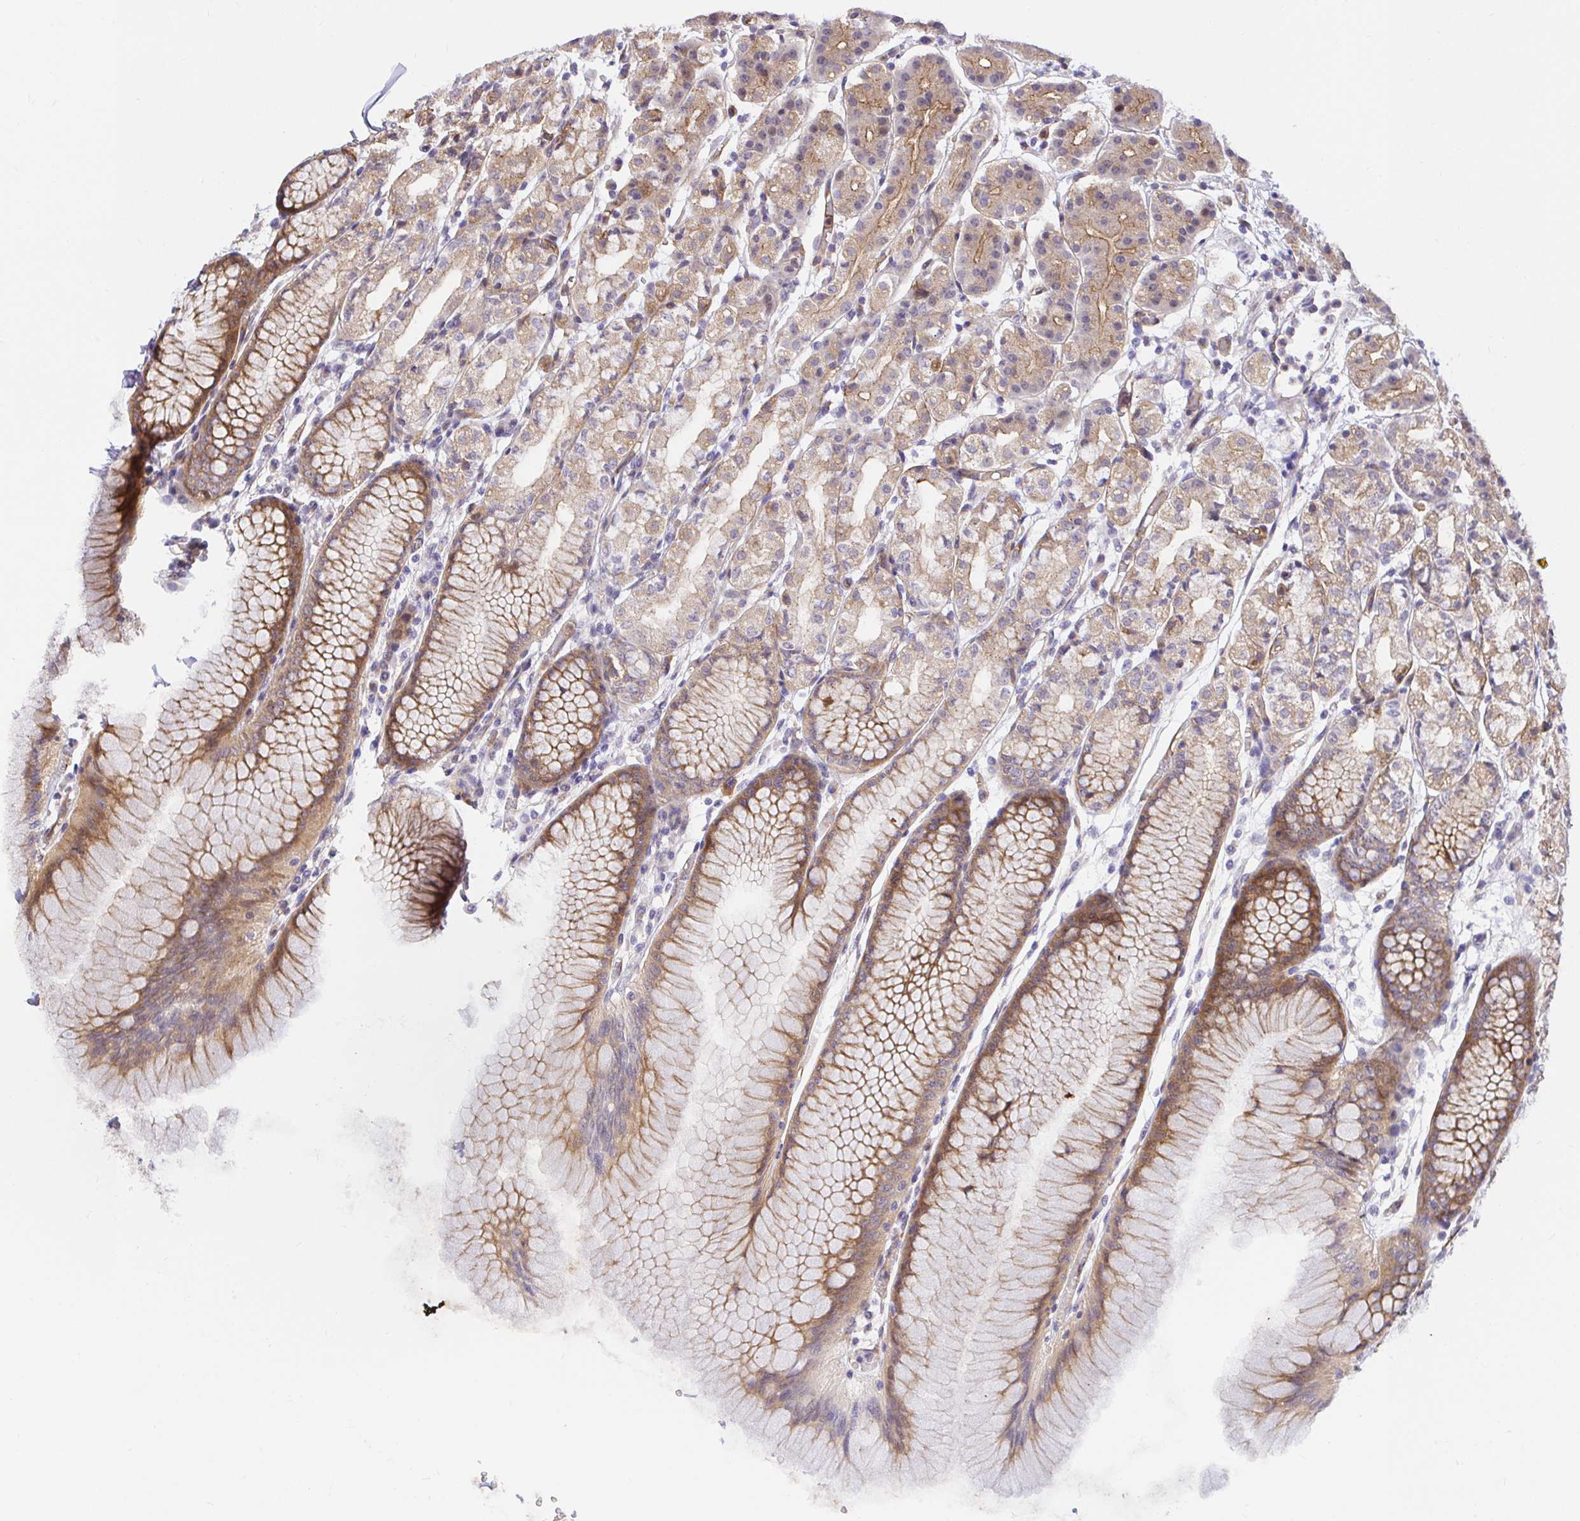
{"staining": {"intensity": "moderate", "quantity": ">75%", "location": "cytoplasmic/membranous"}, "tissue": "stomach", "cell_type": "Glandular cells", "image_type": "normal", "snomed": [{"axis": "morphology", "description": "Normal tissue, NOS"}, {"axis": "topography", "description": "Stomach"}], "caption": "DAB (3,3'-diaminobenzidine) immunohistochemical staining of unremarkable stomach reveals moderate cytoplasmic/membranous protein staining in approximately >75% of glandular cells. The protein is stained brown, and the nuclei are stained in blue (DAB IHC with brightfield microscopy, high magnification).", "gene": "TRIM55", "patient": {"sex": "female", "age": 57}}